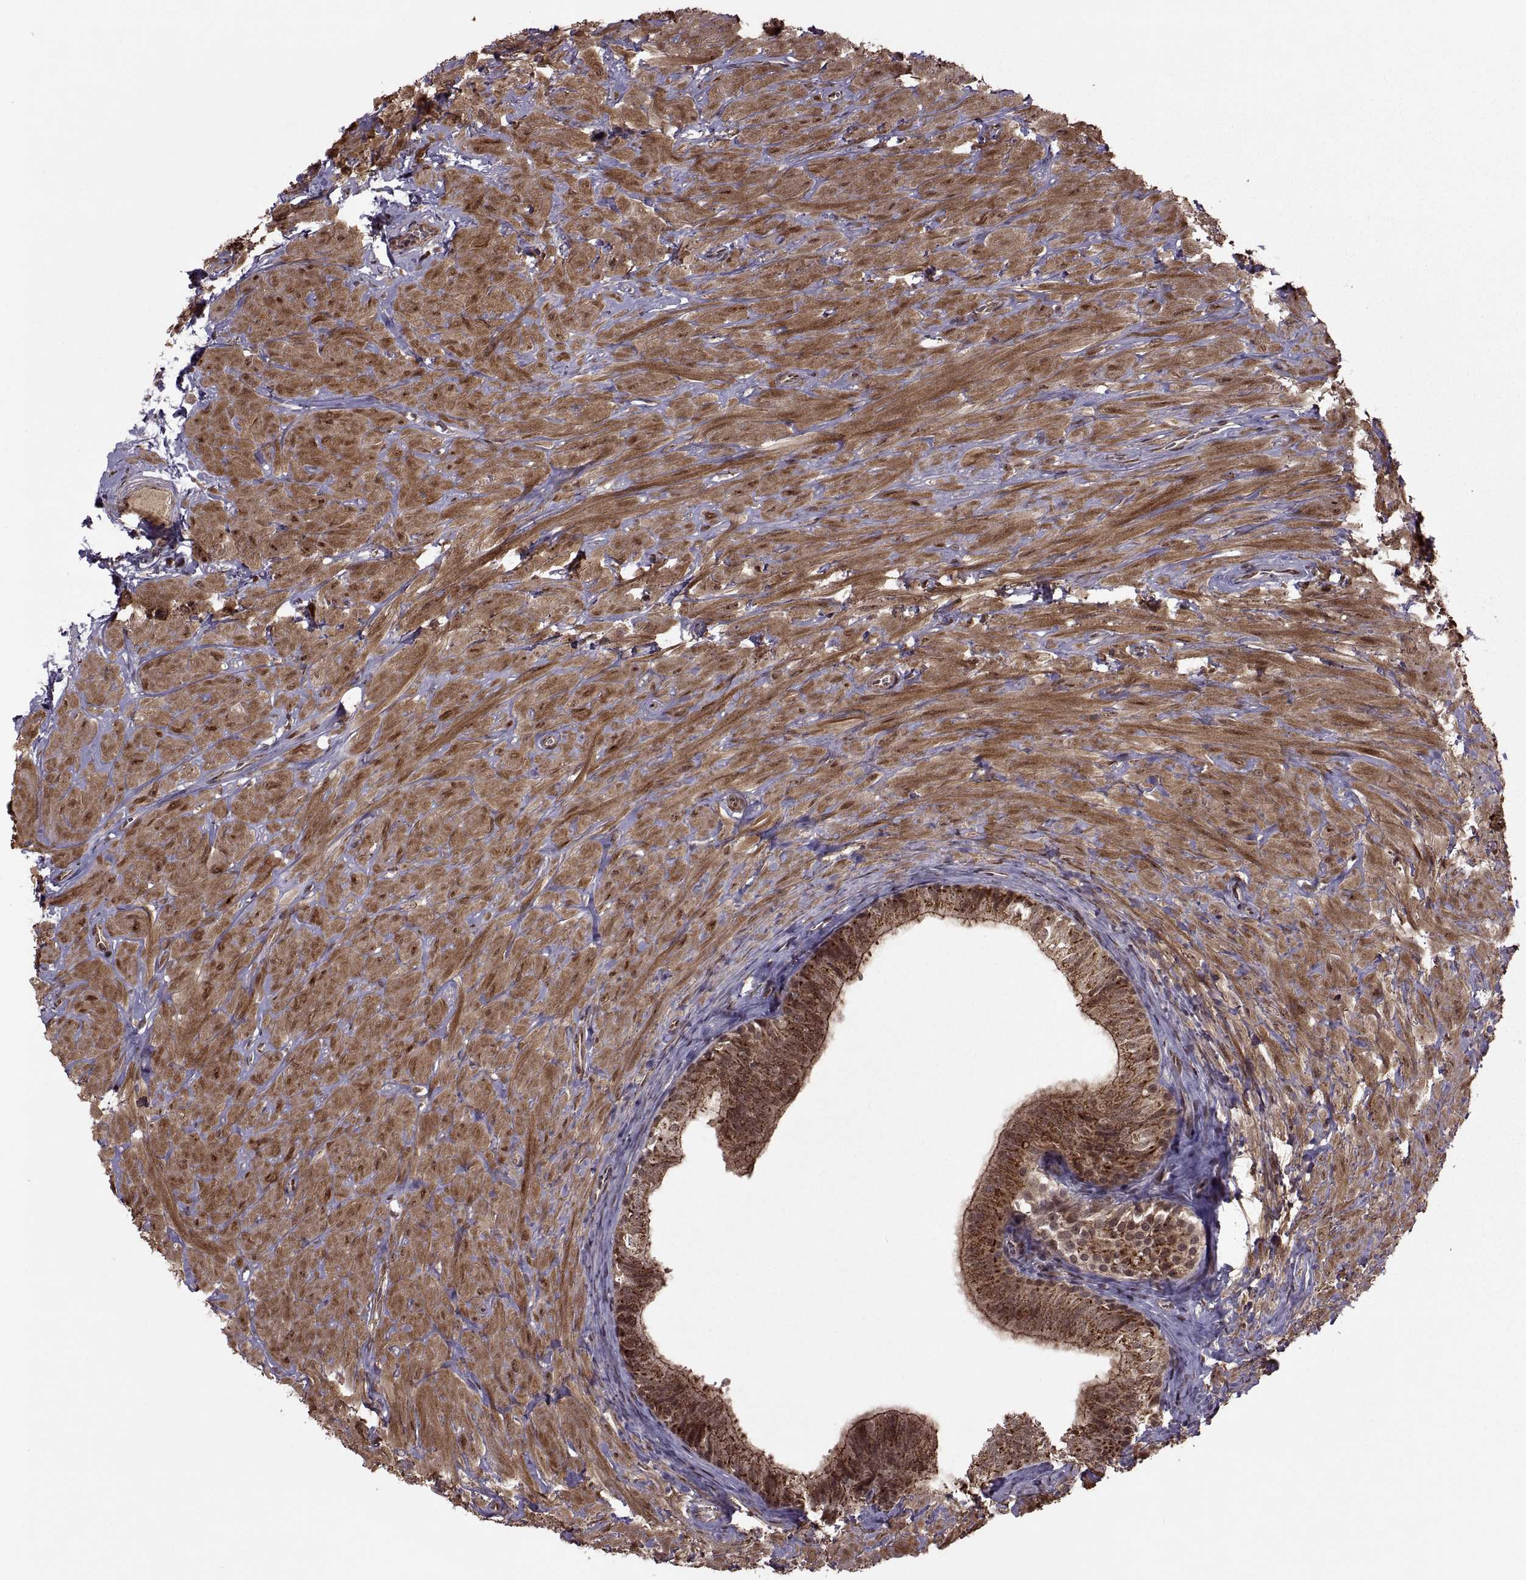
{"staining": {"intensity": "moderate", "quantity": ">75%", "location": "cytoplasmic/membranous"}, "tissue": "epididymis", "cell_type": "Glandular cells", "image_type": "normal", "snomed": [{"axis": "morphology", "description": "Normal tissue, NOS"}, {"axis": "topography", "description": "Epididymis"}, {"axis": "topography", "description": "Vas deferens"}], "caption": "High-magnification brightfield microscopy of unremarkable epididymis stained with DAB (3,3'-diaminobenzidine) (brown) and counterstained with hematoxylin (blue). glandular cells exhibit moderate cytoplasmic/membranous expression is present in approximately>75% of cells. The staining was performed using DAB (3,3'-diaminobenzidine) to visualize the protein expression in brown, while the nuclei were stained in blue with hematoxylin (Magnification: 20x).", "gene": "PTOV1", "patient": {"sex": "male", "age": 23}}